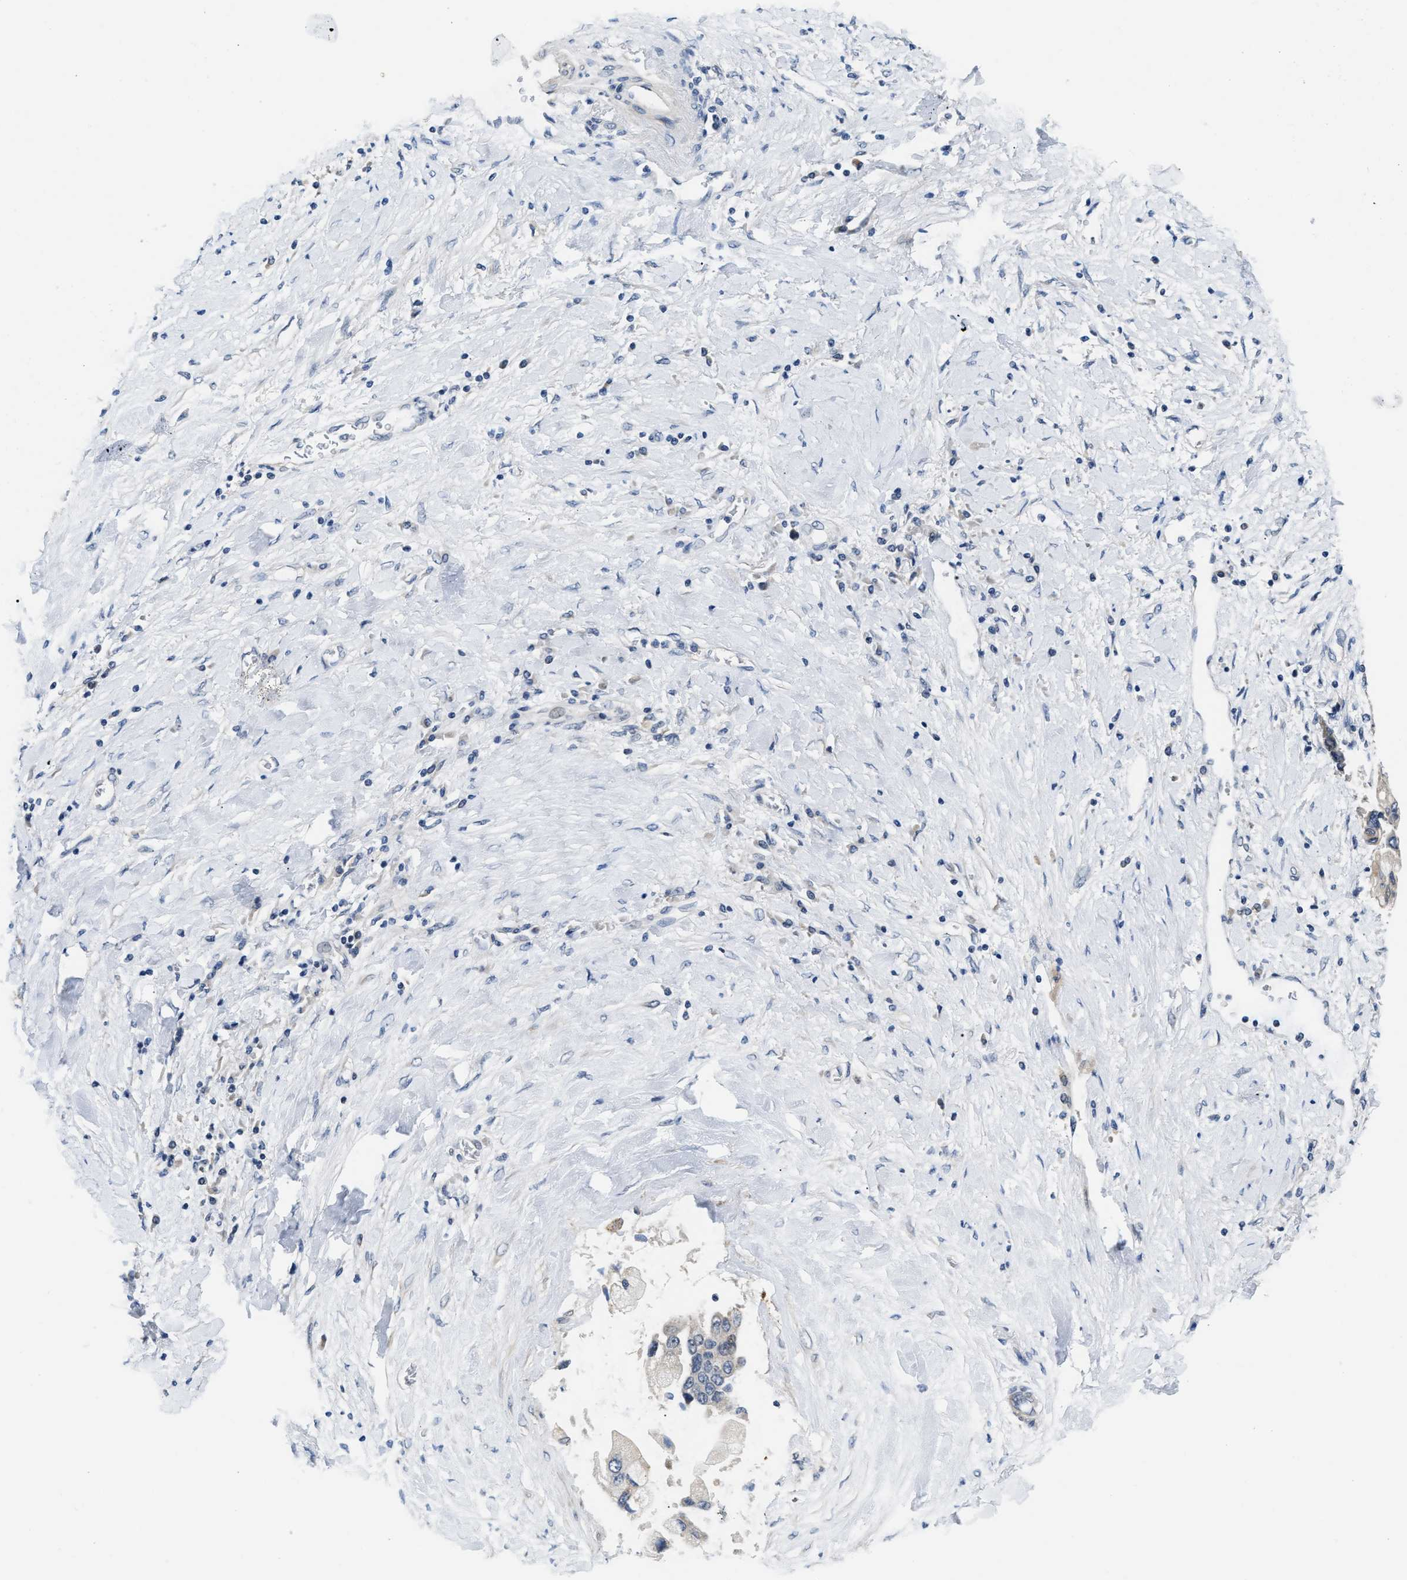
{"staining": {"intensity": "negative", "quantity": "none", "location": "none"}, "tissue": "liver cancer", "cell_type": "Tumor cells", "image_type": "cancer", "snomed": [{"axis": "morphology", "description": "Cholangiocarcinoma"}, {"axis": "topography", "description": "Liver"}], "caption": "IHC histopathology image of liver cholangiocarcinoma stained for a protein (brown), which demonstrates no positivity in tumor cells. The staining is performed using DAB (3,3'-diaminobenzidine) brown chromogen with nuclei counter-stained in using hematoxylin.", "gene": "CLGN", "patient": {"sex": "male", "age": 50}}